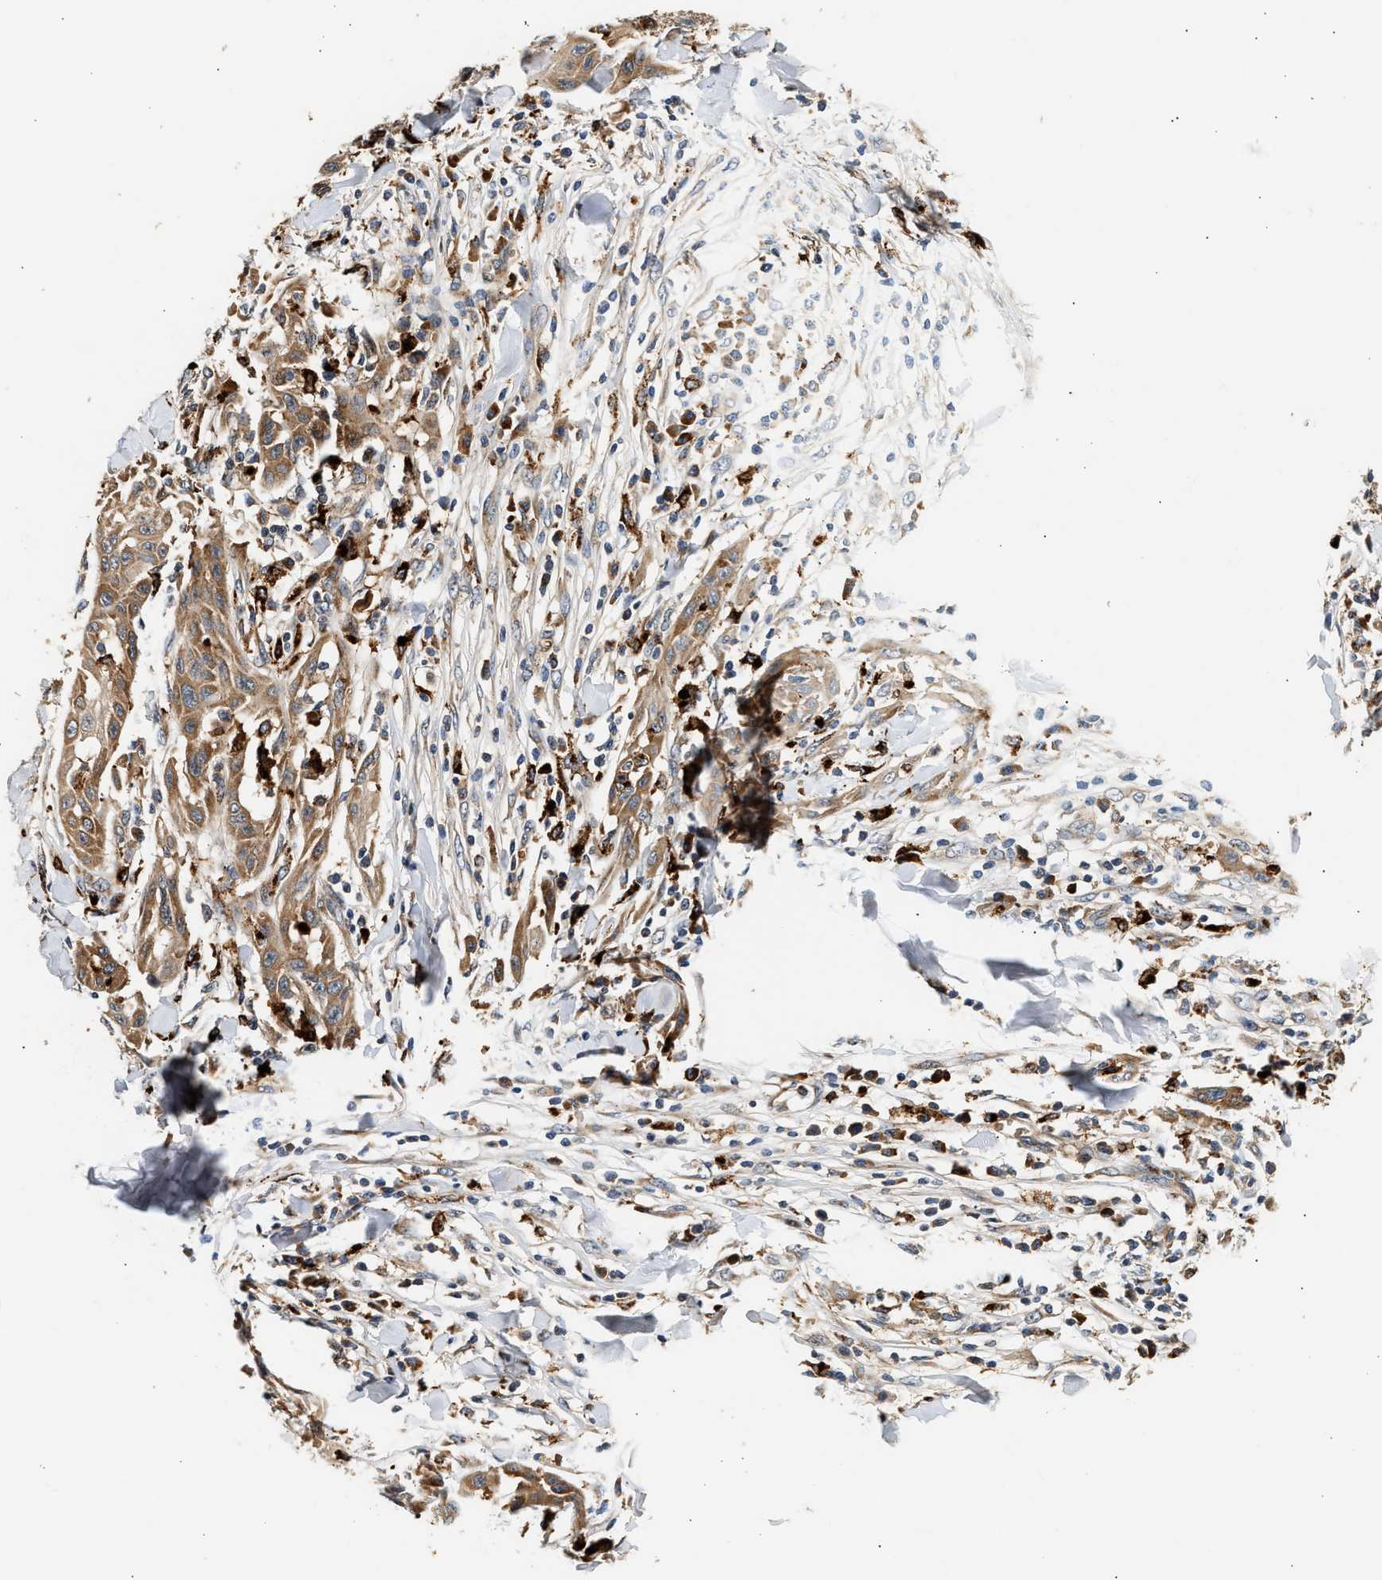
{"staining": {"intensity": "moderate", "quantity": ">75%", "location": "cytoplasmic/membranous"}, "tissue": "skin cancer", "cell_type": "Tumor cells", "image_type": "cancer", "snomed": [{"axis": "morphology", "description": "Squamous cell carcinoma, NOS"}, {"axis": "topography", "description": "Skin"}], "caption": "This photomicrograph reveals immunohistochemistry (IHC) staining of human skin squamous cell carcinoma, with medium moderate cytoplasmic/membranous staining in about >75% of tumor cells.", "gene": "PLD3", "patient": {"sex": "male", "age": 24}}